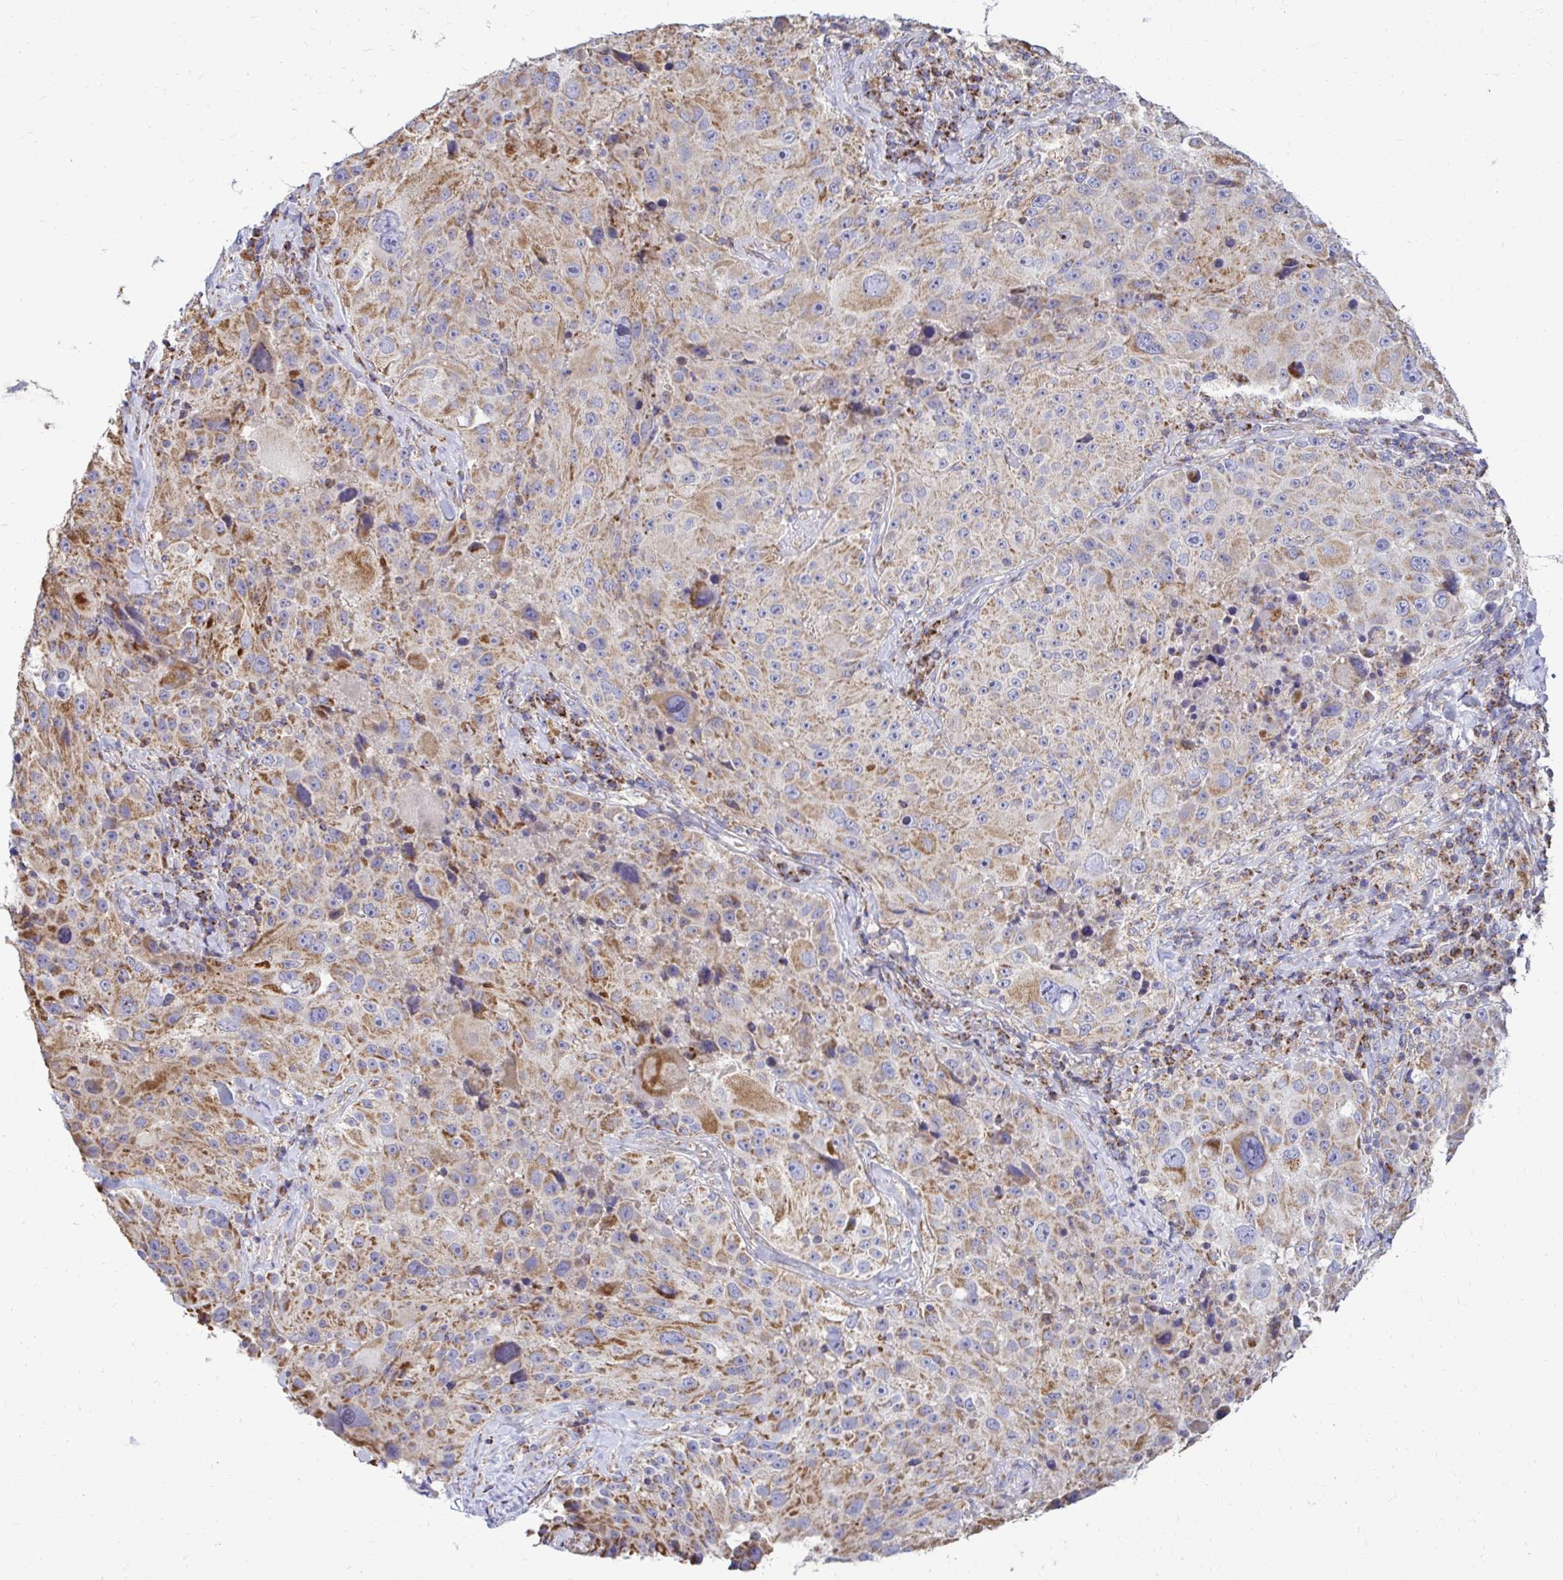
{"staining": {"intensity": "moderate", "quantity": ">75%", "location": "cytoplasmic/membranous"}, "tissue": "melanoma", "cell_type": "Tumor cells", "image_type": "cancer", "snomed": [{"axis": "morphology", "description": "Malignant melanoma, Metastatic site"}, {"axis": "topography", "description": "Lymph node"}], "caption": "About >75% of tumor cells in melanoma display moderate cytoplasmic/membranous protein expression as visualized by brown immunohistochemical staining.", "gene": "OR10R2", "patient": {"sex": "male", "age": 62}}